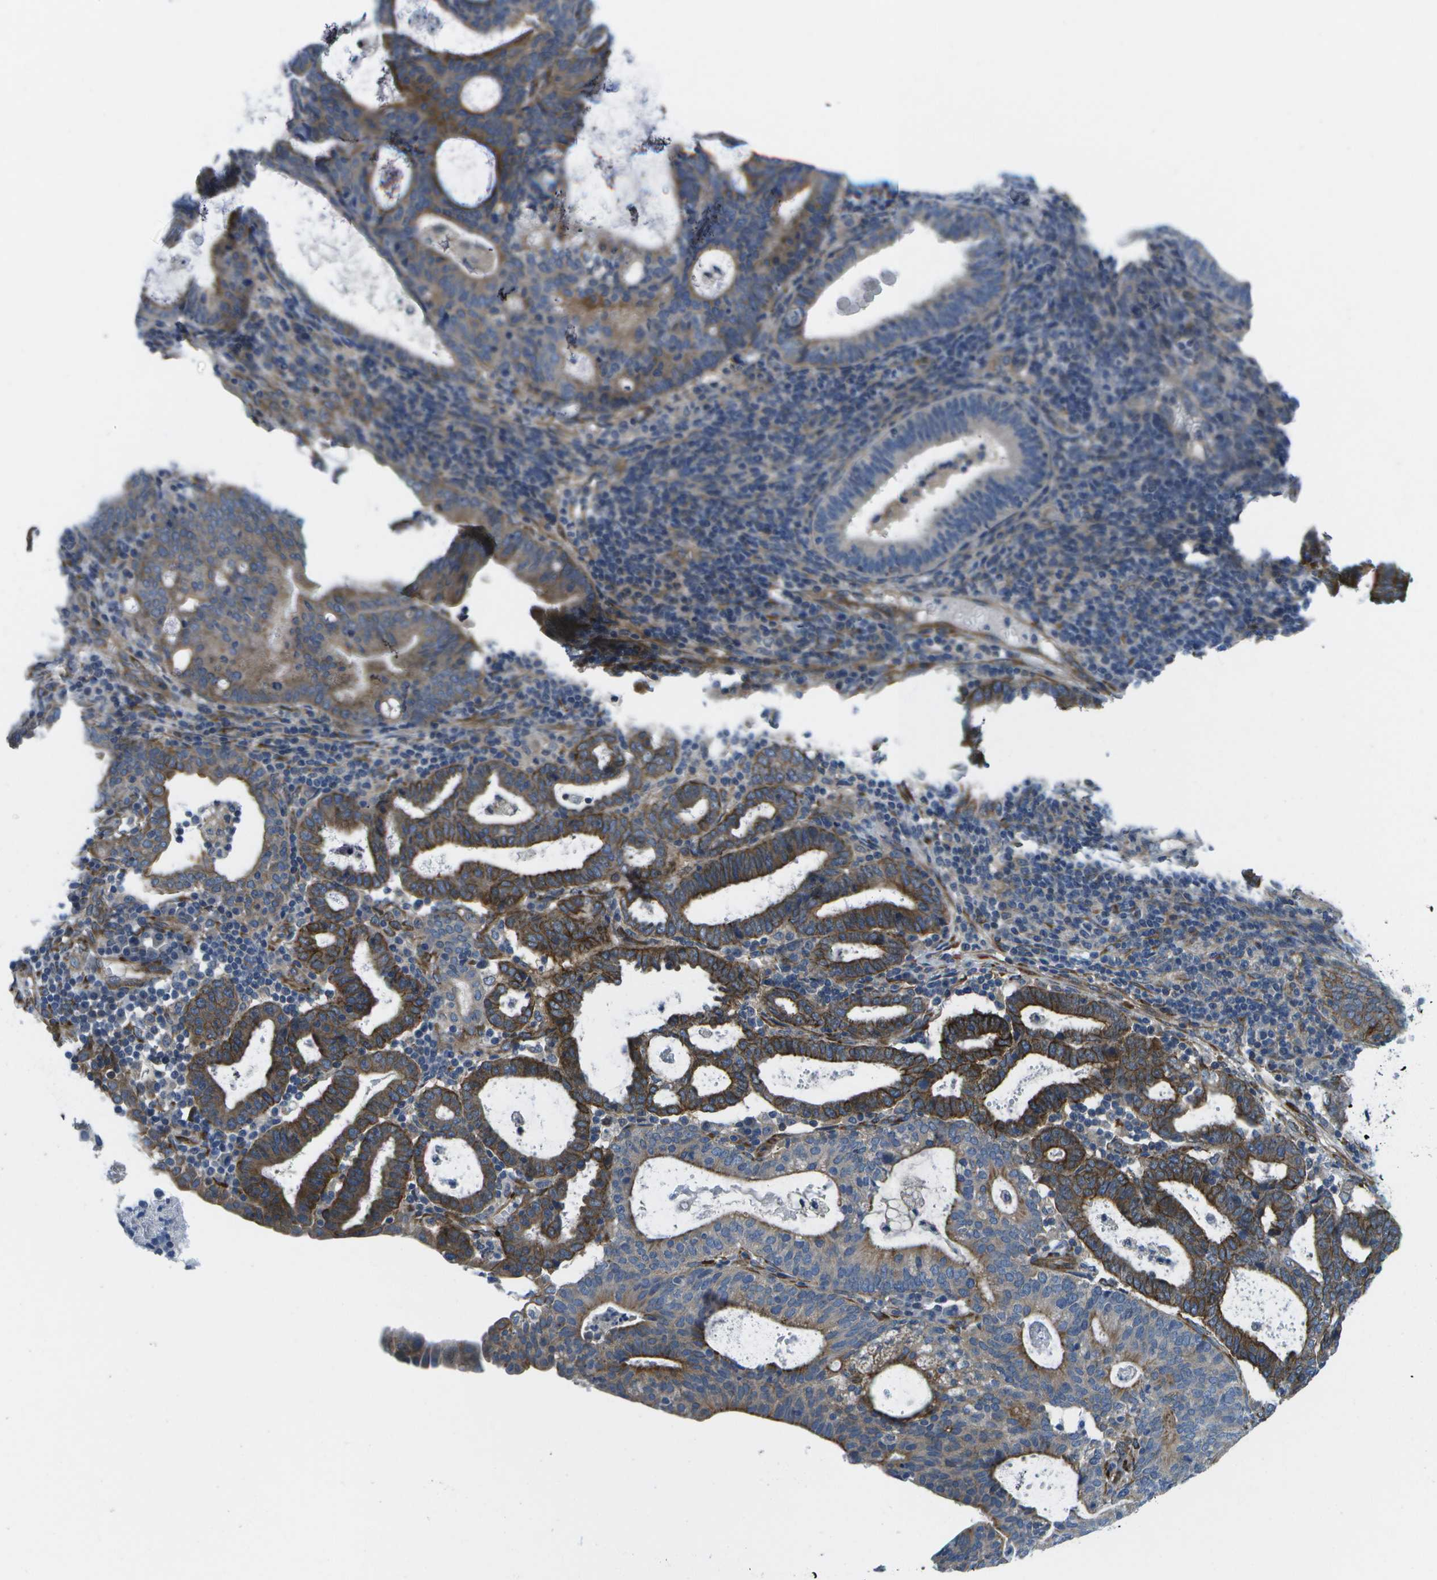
{"staining": {"intensity": "strong", "quantity": ">75%", "location": "cytoplasmic/membranous"}, "tissue": "endometrial cancer", "cell_type": "Tumor cells", "image_type": "cancer", "snomed": [{"axis": "morphology", "description": "Adenocarcinoma, NOS"}, {"axis": "topography", "description": "Uterus"}], "caption": "Human endometrial adenocarcinoma stained for a protein (brown) reveals strong cytoplasmic/membranous positive expression in about >75% of tumor cells.", "gene": "P3H1", "patient": {"sex": "female", "age": 83}}